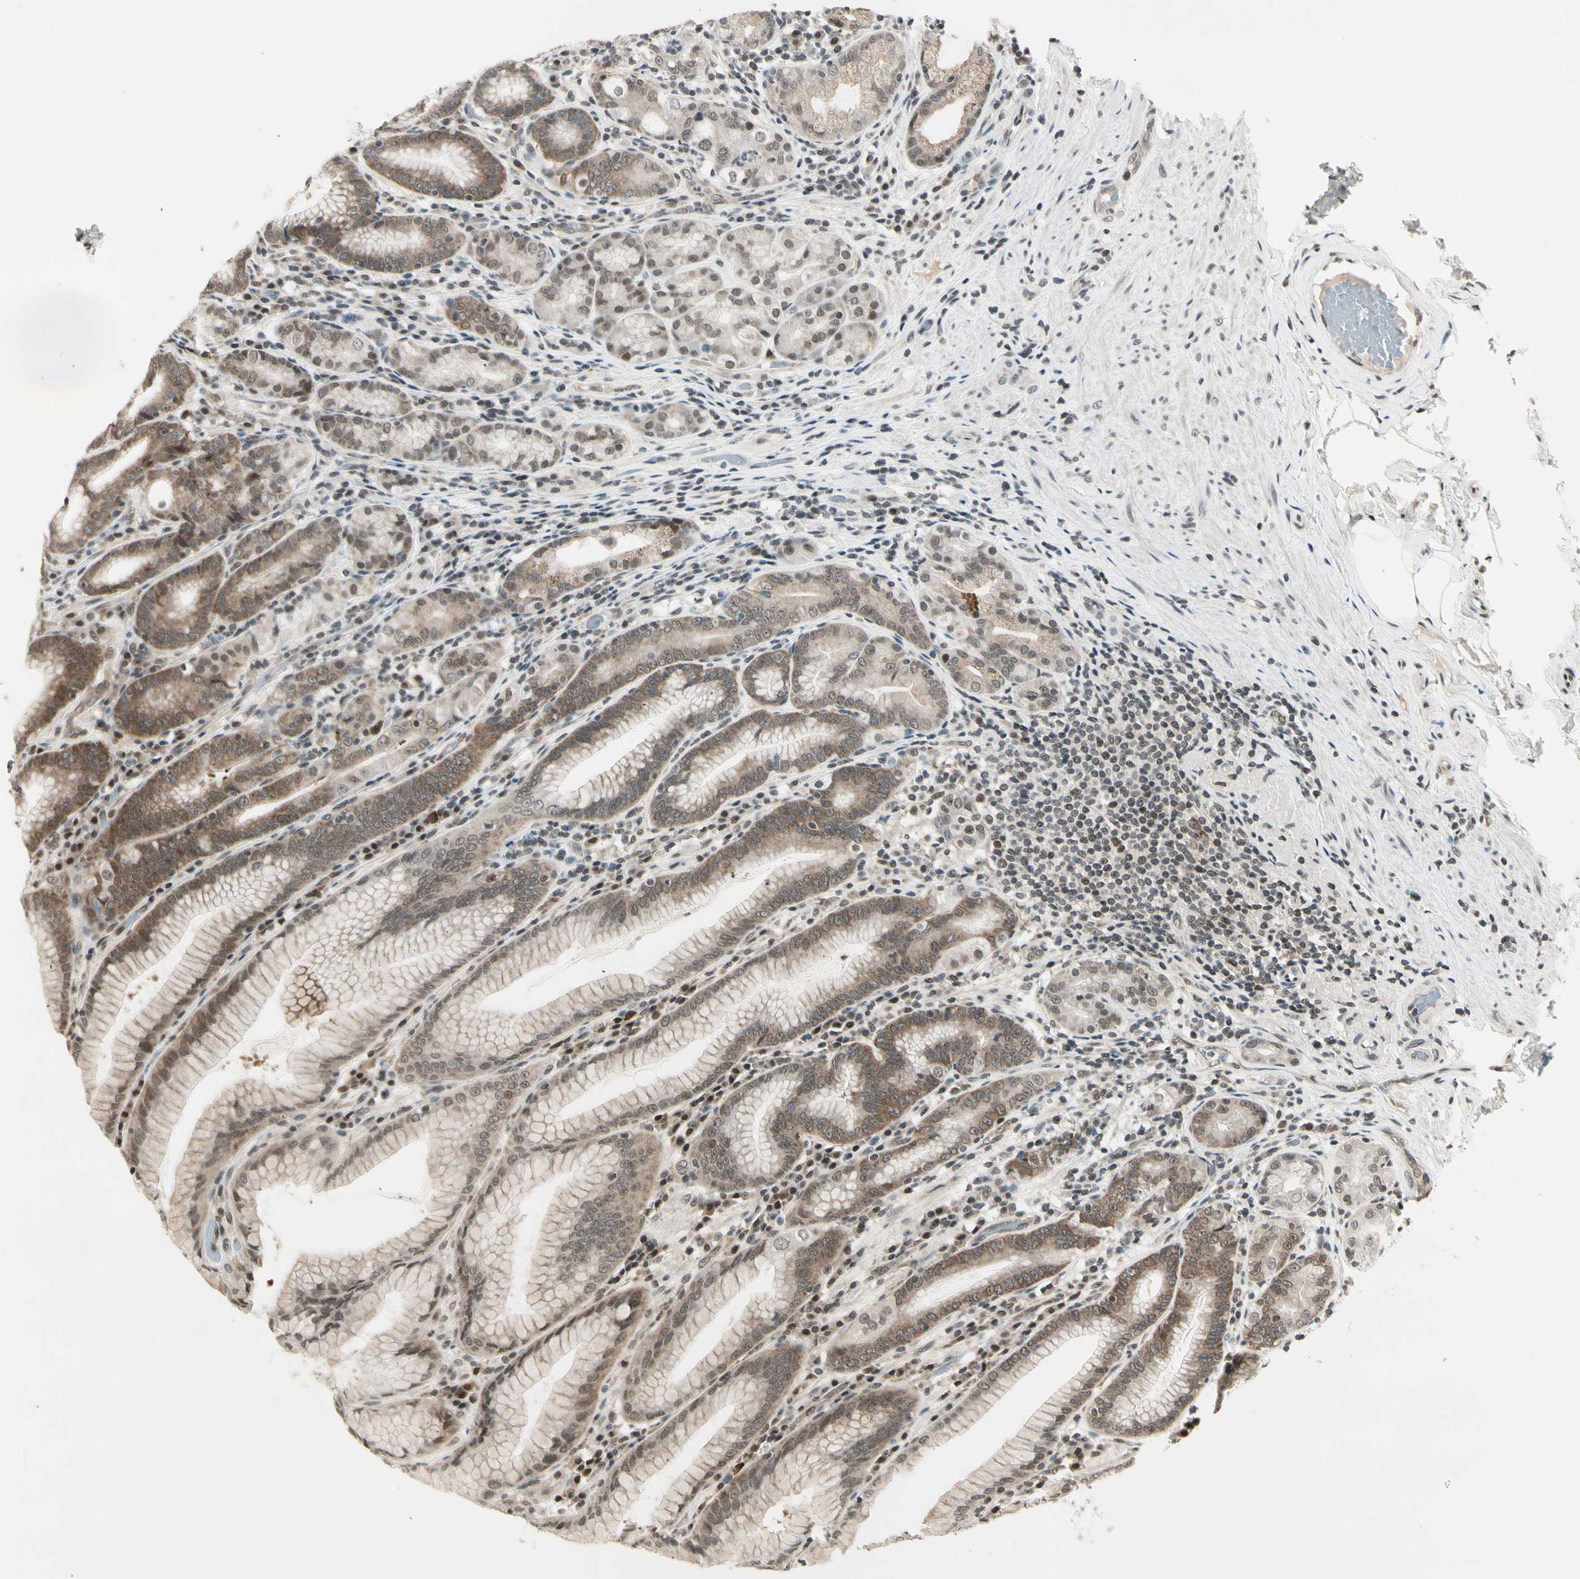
{"staining": {"intensity": "moderate", "quantity": "25%-75%", "location": "cytoplasmic/membranous,nuclear"}, "tissue": "stomach", "cell_type": "Glandular cells", "image_type": "normal", "snomed": [{"axis": "morphology", "description": "Normal tissue, NOS"}, {"axis": "topography", "description": "Stomach, lower"}], "caption": "Glandular cells reveal moderate cytoplasmic/membranous,nuclear positivity in about 25%-75% of cells in normal stomach. The staining was performed using DAB (3,3'-diaminobenzidine), with brown indicating positive protein expression. Nuclei are stained blue with hematoxylin.", "gene": "SMN2", "patient": {"sex": "female", "age": 76}}